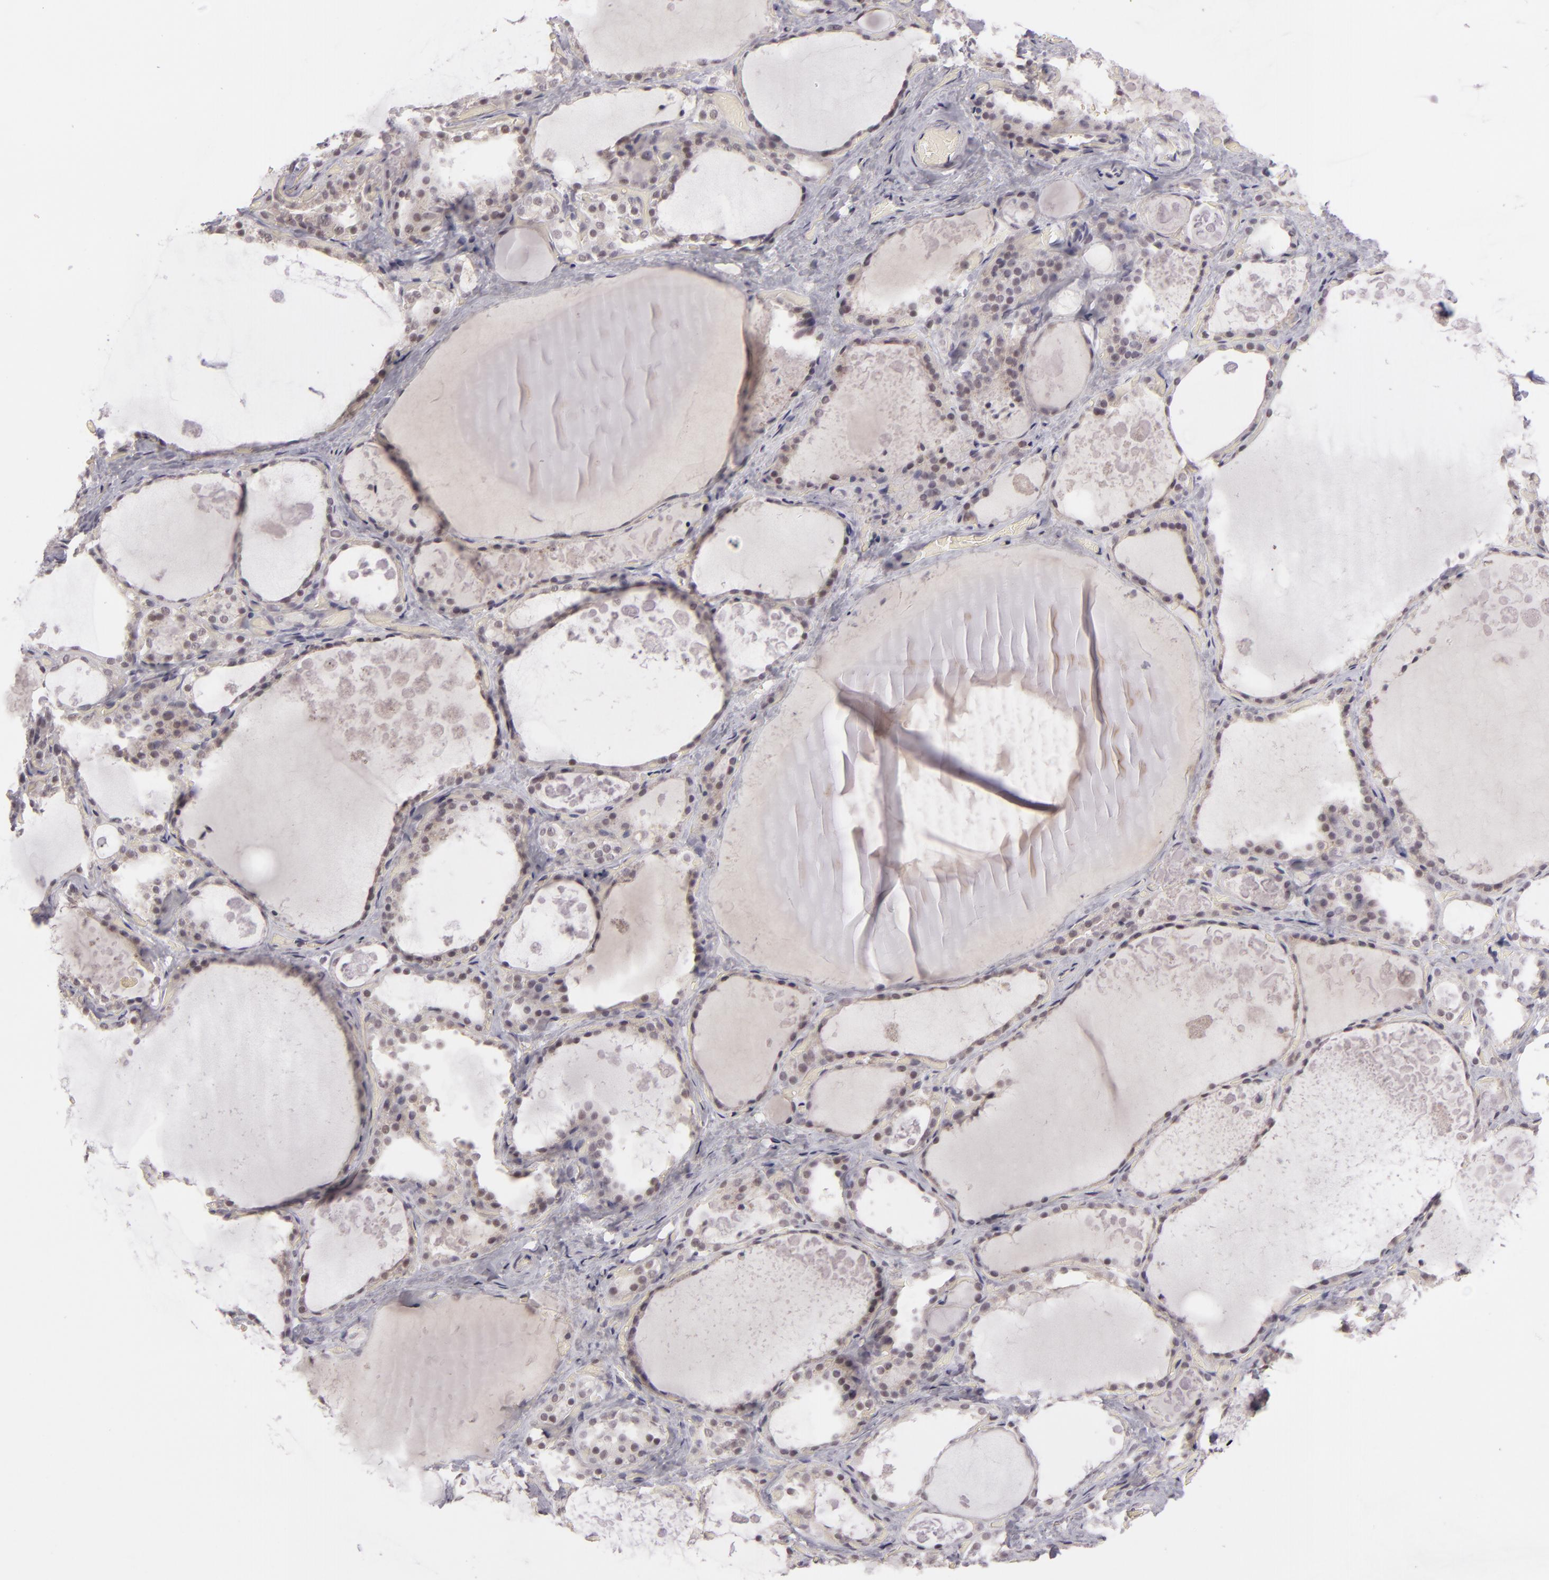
{"staining": {"intensity": "weak", "quantity": "25%-75%", "location": "nuclear"}, "tissue": "thyroid gland", "cell_type": "Glandular cells", "image_type": "normal", "snomed": [{"axis": "morphology", "description": "Normal tissue, NOS"}, {"axis": "topography", "description": "Thyroid gland"}], "caption": "Protein analysis of benign thyroid gland demonstrates weak nuclear expression in approximately 25%-75% of glandular cells. Nuclei are stained in blue.", "gene": "ZNF205", "patient": {"sex": "male", "age": 61}}